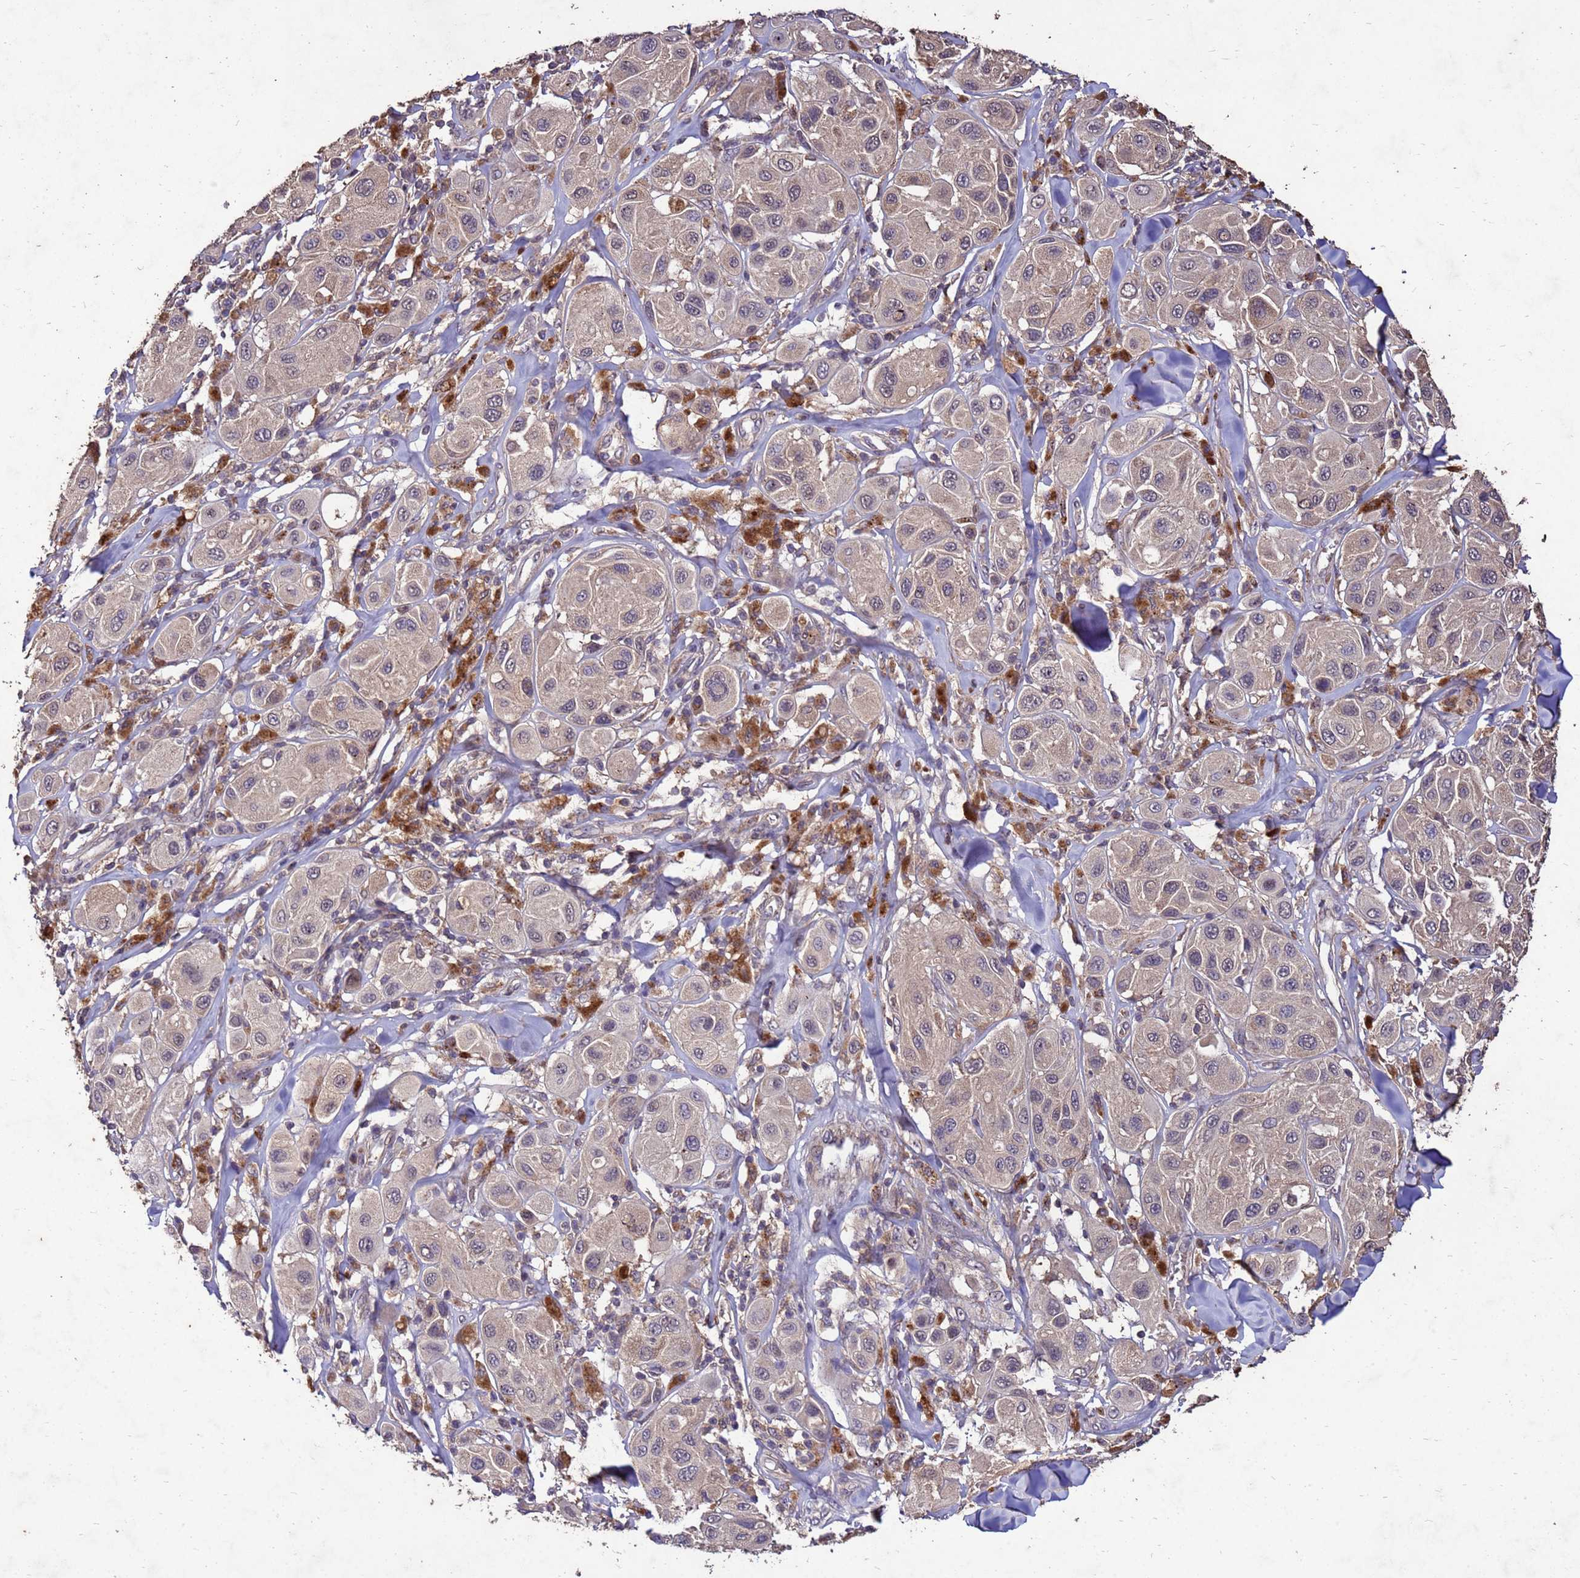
{"staining": {"intensity": "negative", "quantity": "none", "location": "none"}, "tissue": "melanoma", "cell_type": "Tumor cells", "image_type": "cancer", "snomed": [{"axis": "morphology", "description": "Malignant melanoma, Metastatic site"}, {"axis": "topography", "description": "Skin"}], "caption": "Melanoma stained for a protein using immunohistochemistry (IHC) exhibits no staining tumor cells.", "gene": "TOR4A", "patient": {"sex": "male", "age": 41}}